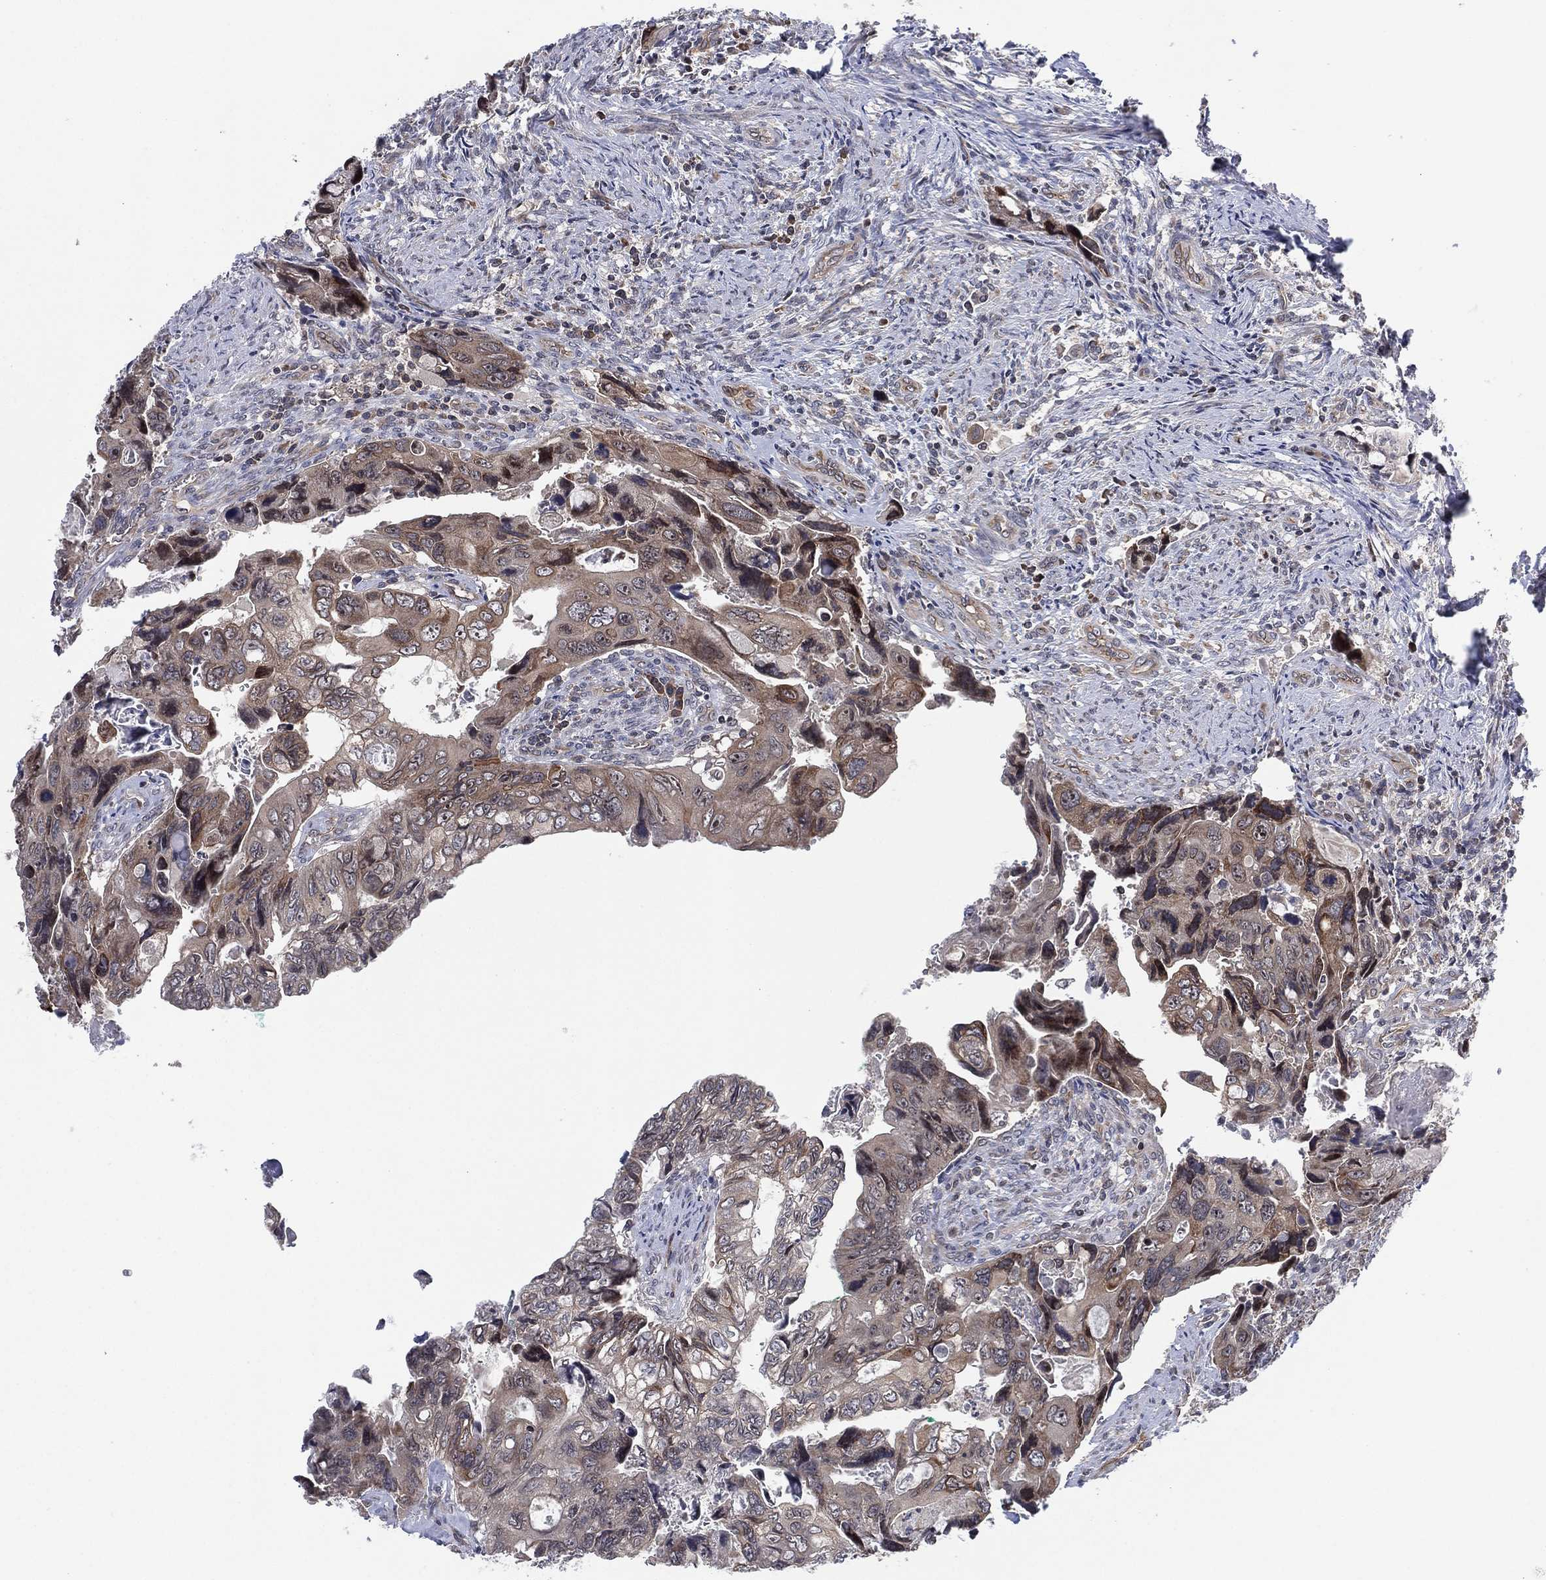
{"staining": {"intensity": "weak", "quantity": "25%-75%", "location": "cytoplasmic/membranous"}, "tissue": "colorectal cancer", "cell_type": "Tumor cells", "image_type": "cancer", "snomed": [{"axis": "morphology", "description": "Adenocarcinoma, NOS"}, {"axis": "topography", "description": "Rectum"}], "caption": "DAB immunohistochemical staining of human adenocarcinoma (colorectal) exhibits weak cytoplasmic/membranous protein expression in about 25%-75% of tumor cells. (Brightfield microscopy of DAB IHC at high magnification).", "gene": "TMCO1", "patient": {"sex": "male", "age": 62}}